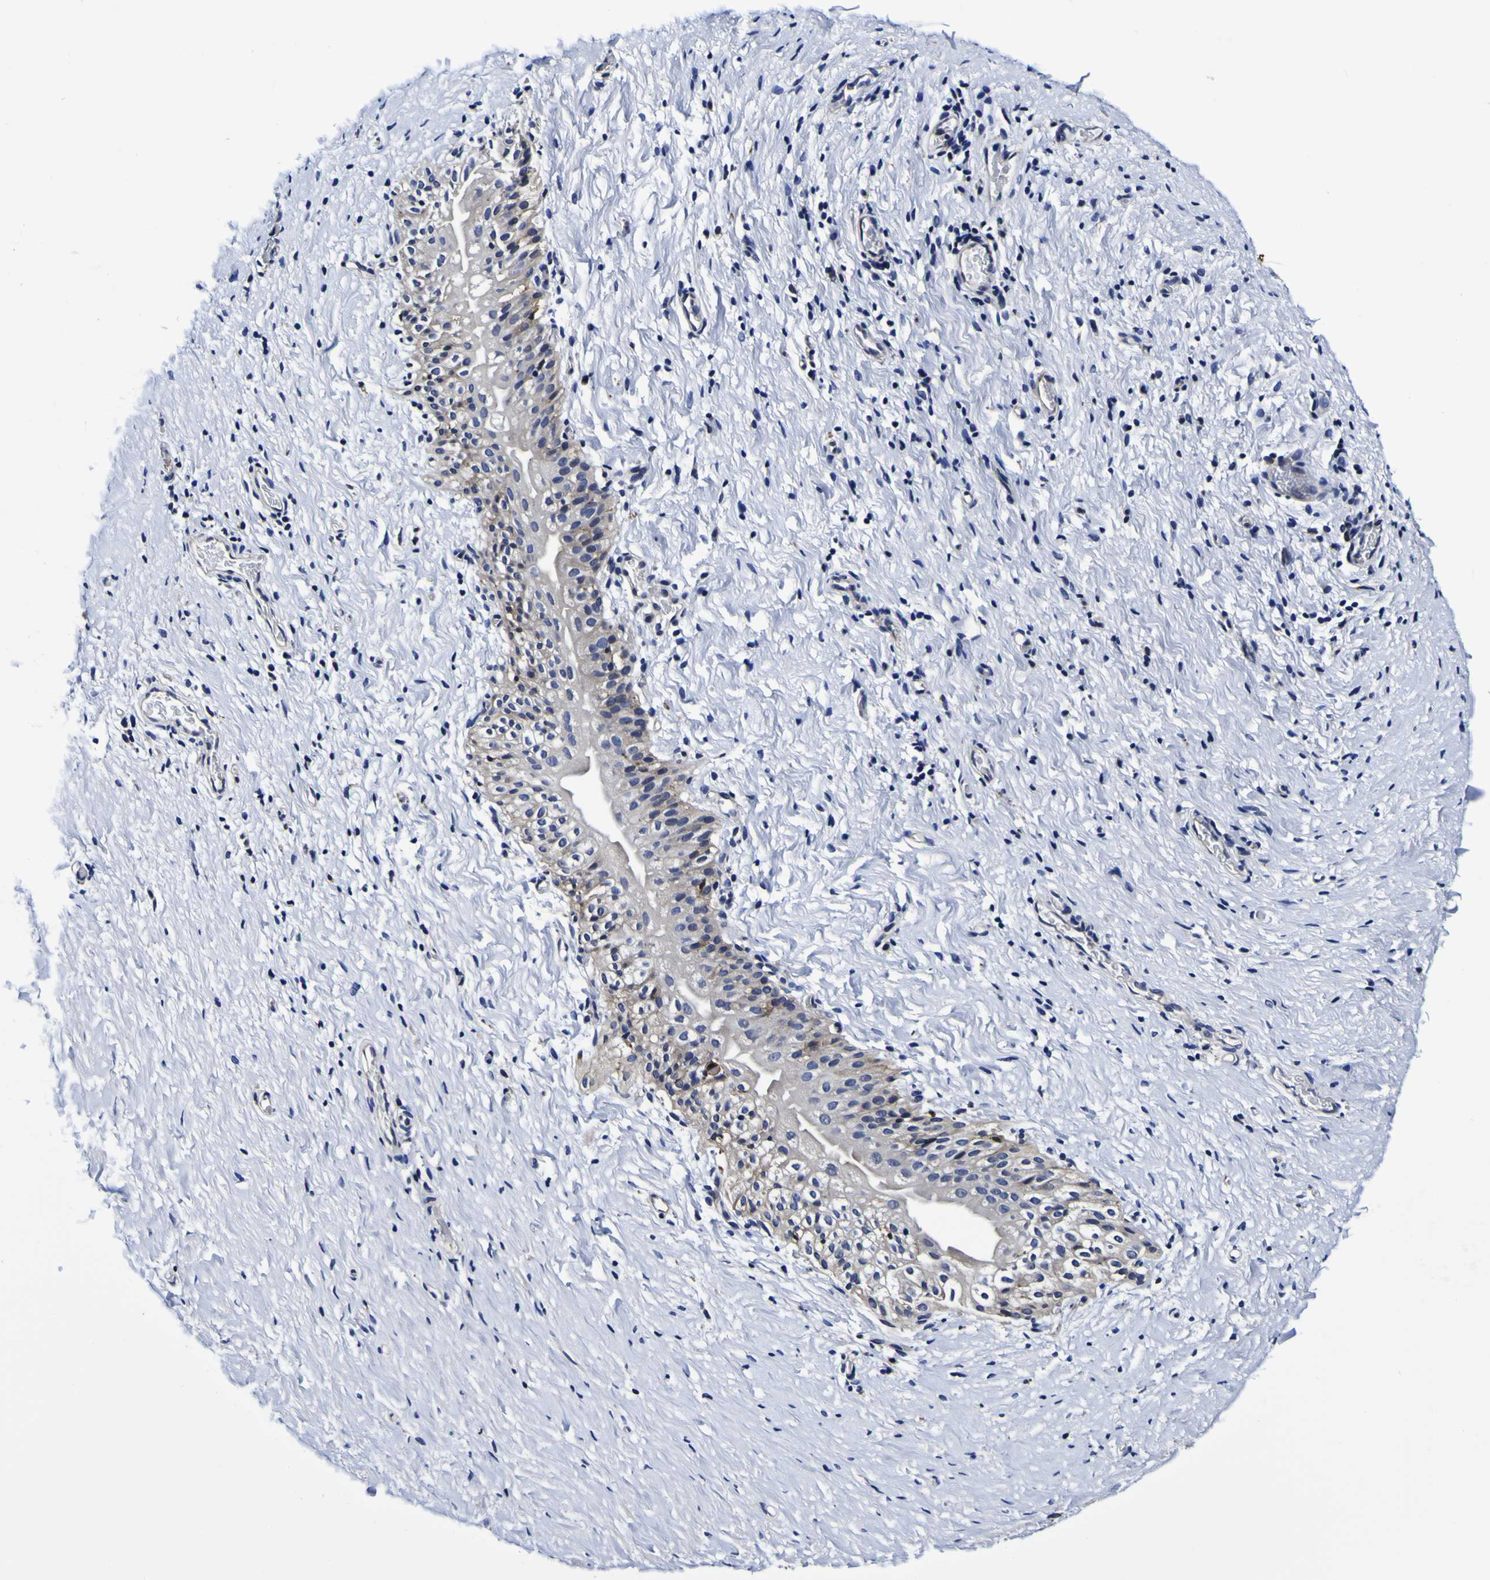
{"staining": {"intensity": "negative", "quantity": "none", "location": "none"}, "tissue": "smooth muscle", "cell_type": "Smooth muscle cells", "image_type": "normal", "snomed": [{"axis": "morphology", "description": "Normal tissue, NOS"}, {"axis": "topography", "description": "Smooth muscle"}], "caption": "The immunohistochemistry photomicrograph has no significant positivity in smooth muscle cells of smooth muscle.", "gene": "GPX1", "patient": {"sex": "male", "age": 16}}